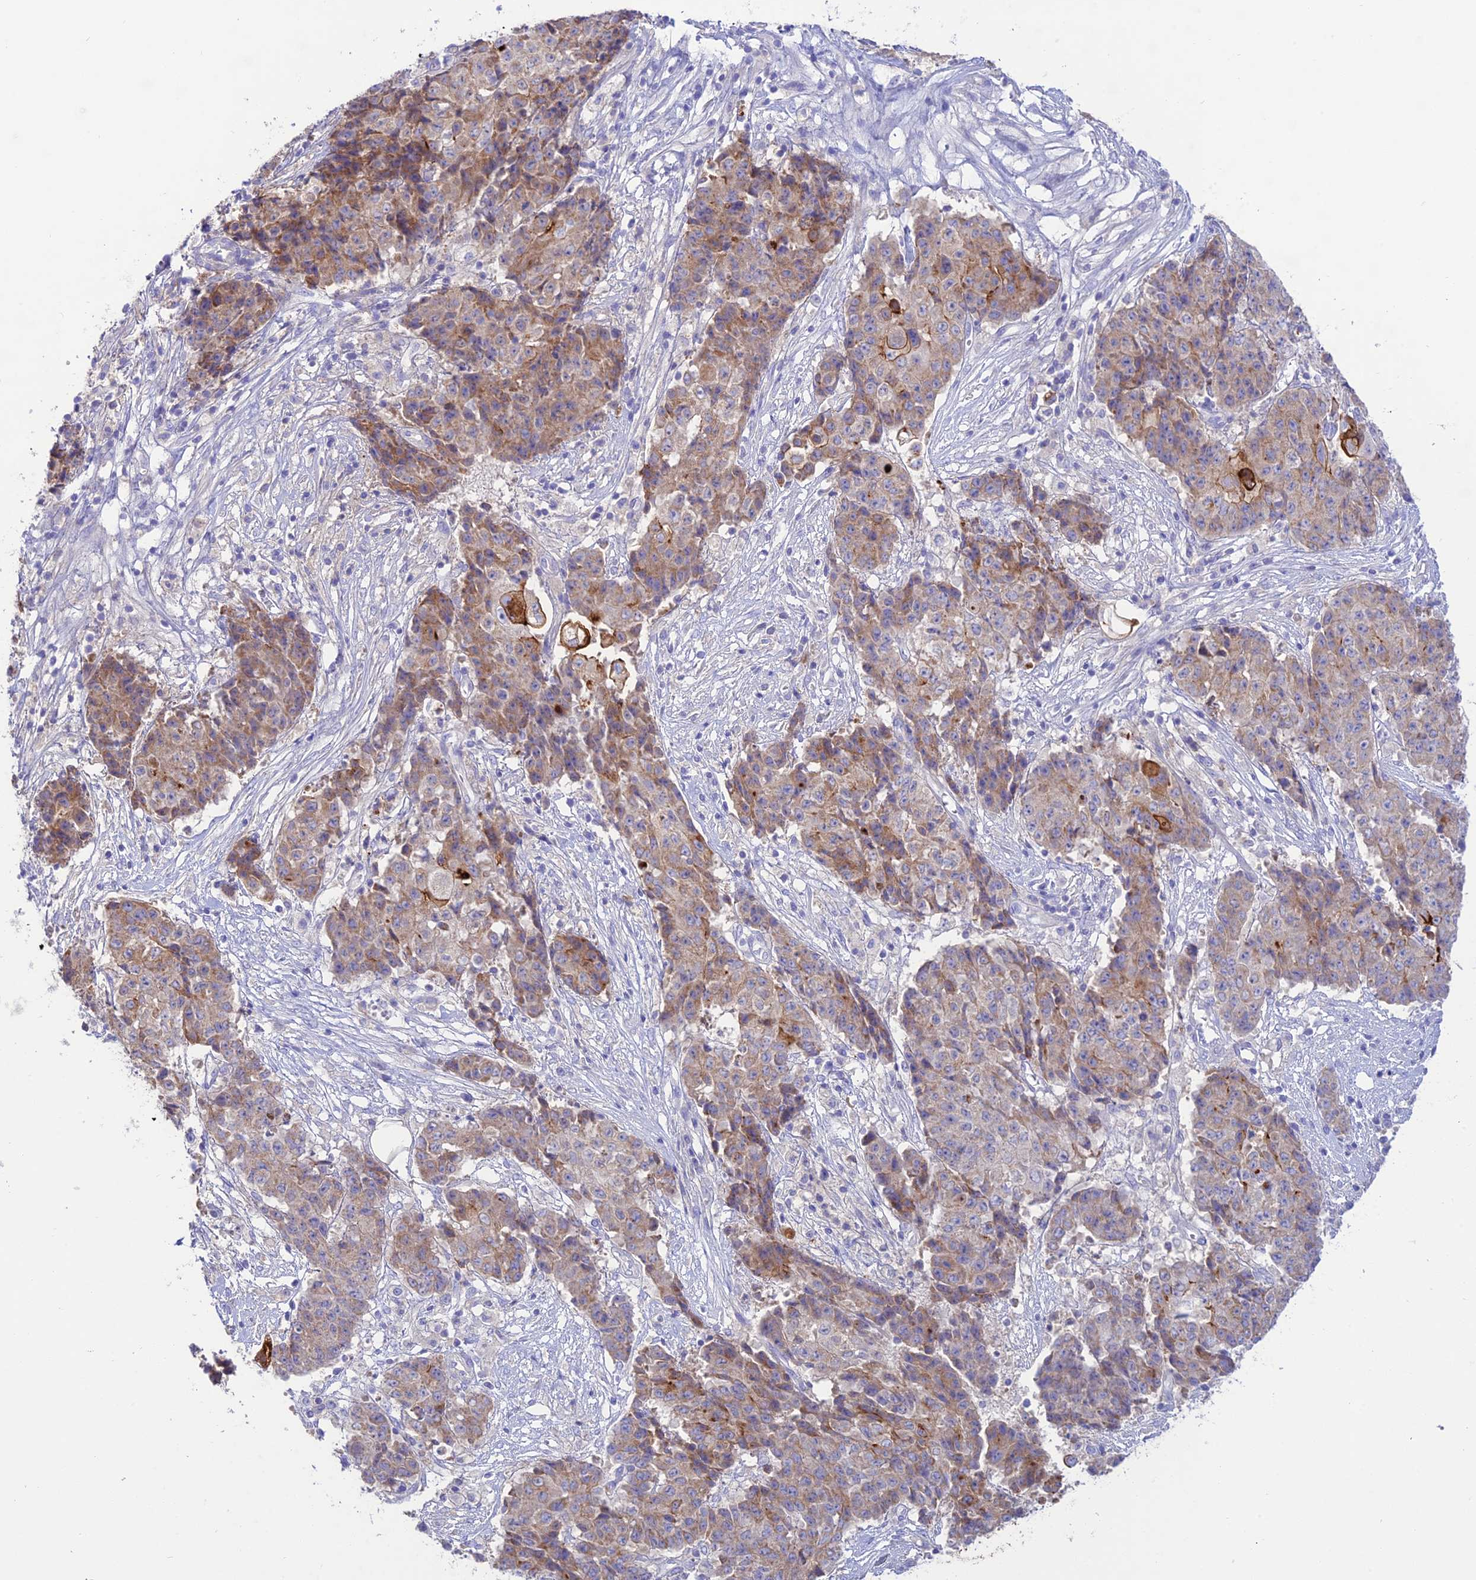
{"staining": {"intensity": "moderate", "quantity": "<25%", "location": "cytoplasmic/membranous"}, "tissue": "ovarian cancer", "cell_type": "Tumor cells", "image_type": "cancer", "snomed": [{"axis": "morphology", "description": "Carcinoma, endometroid"}, {"axis": "topography", "description": "Ovary"}], "caption": "This is an image of immunohistochemistry (IHC) staining of ovarian cancer, which shows moderate expression in the cytoplasmic/membranous of tumor cells.", "gene": "NLRP9", "patient": {"sex": "female", "age": 42}}